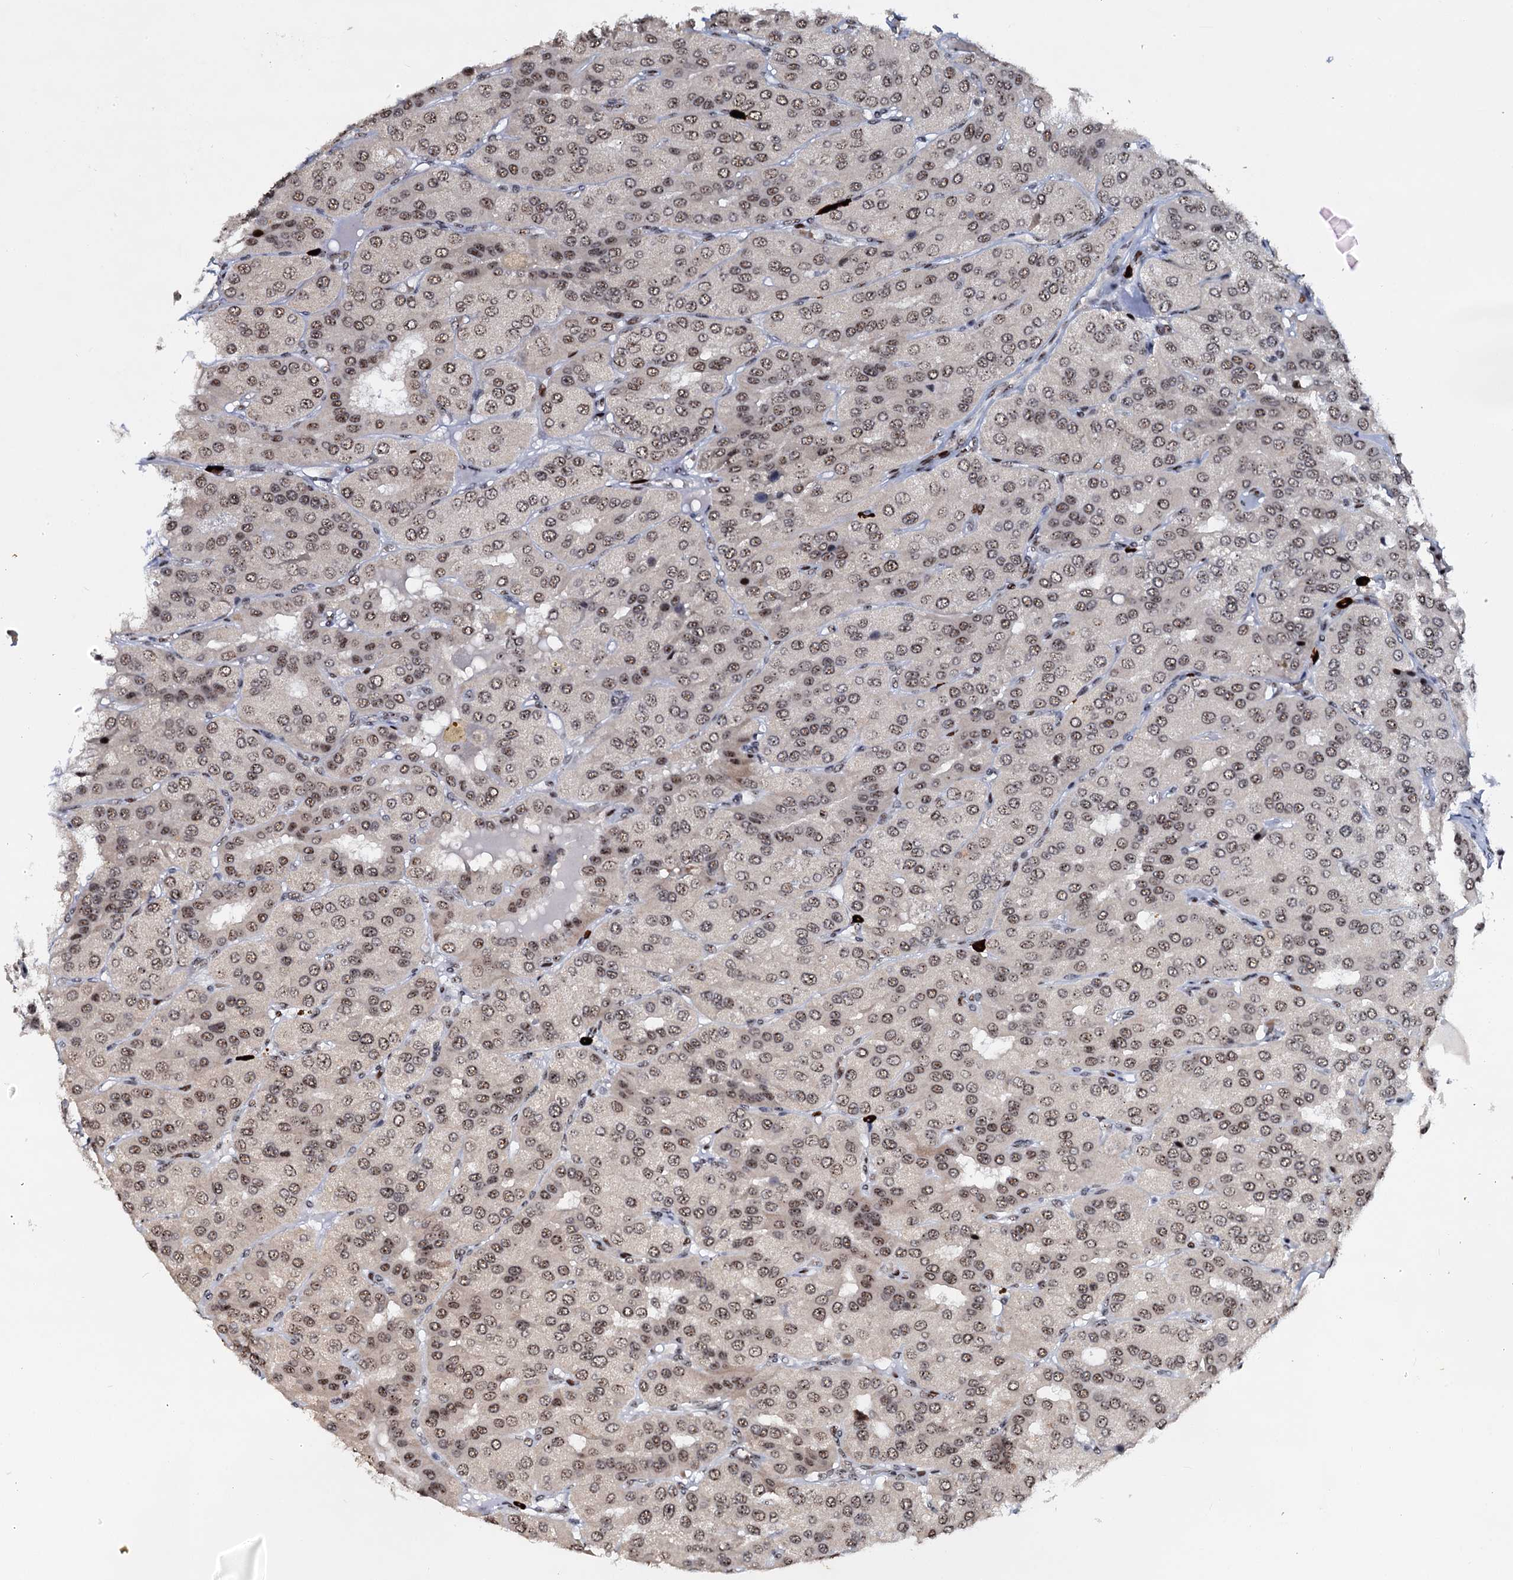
{"staining": {"intensity": "moderate", "quantity": ">75%", "location": "nuclear"}, "tissue": "parathyroid gland", "cell_type": "Glandular cells", "image_type": "normal", "snomed": [{"axis": "morphology", "description": "Normal tissue, NOS"}, {"axis": "morphology", "description": "Adenoma, NOS"}, {"axis": "topography", "description": "Parathyroid gland"}], "caption": "IHC (DAB (3,3'-diaminobenzidine)) staining of unremarkable parathyroid gland reveals moderate nuclear protein expression in about >75% of glandular cells. Using DAB (3,3'-diaminobenzidine) (brown) and hematoxylin (blue) stains, captured at high magnification using brightfield microscopy.", "gene": "NEUROG3", "patient": {"sex": "female", "age": 86}}